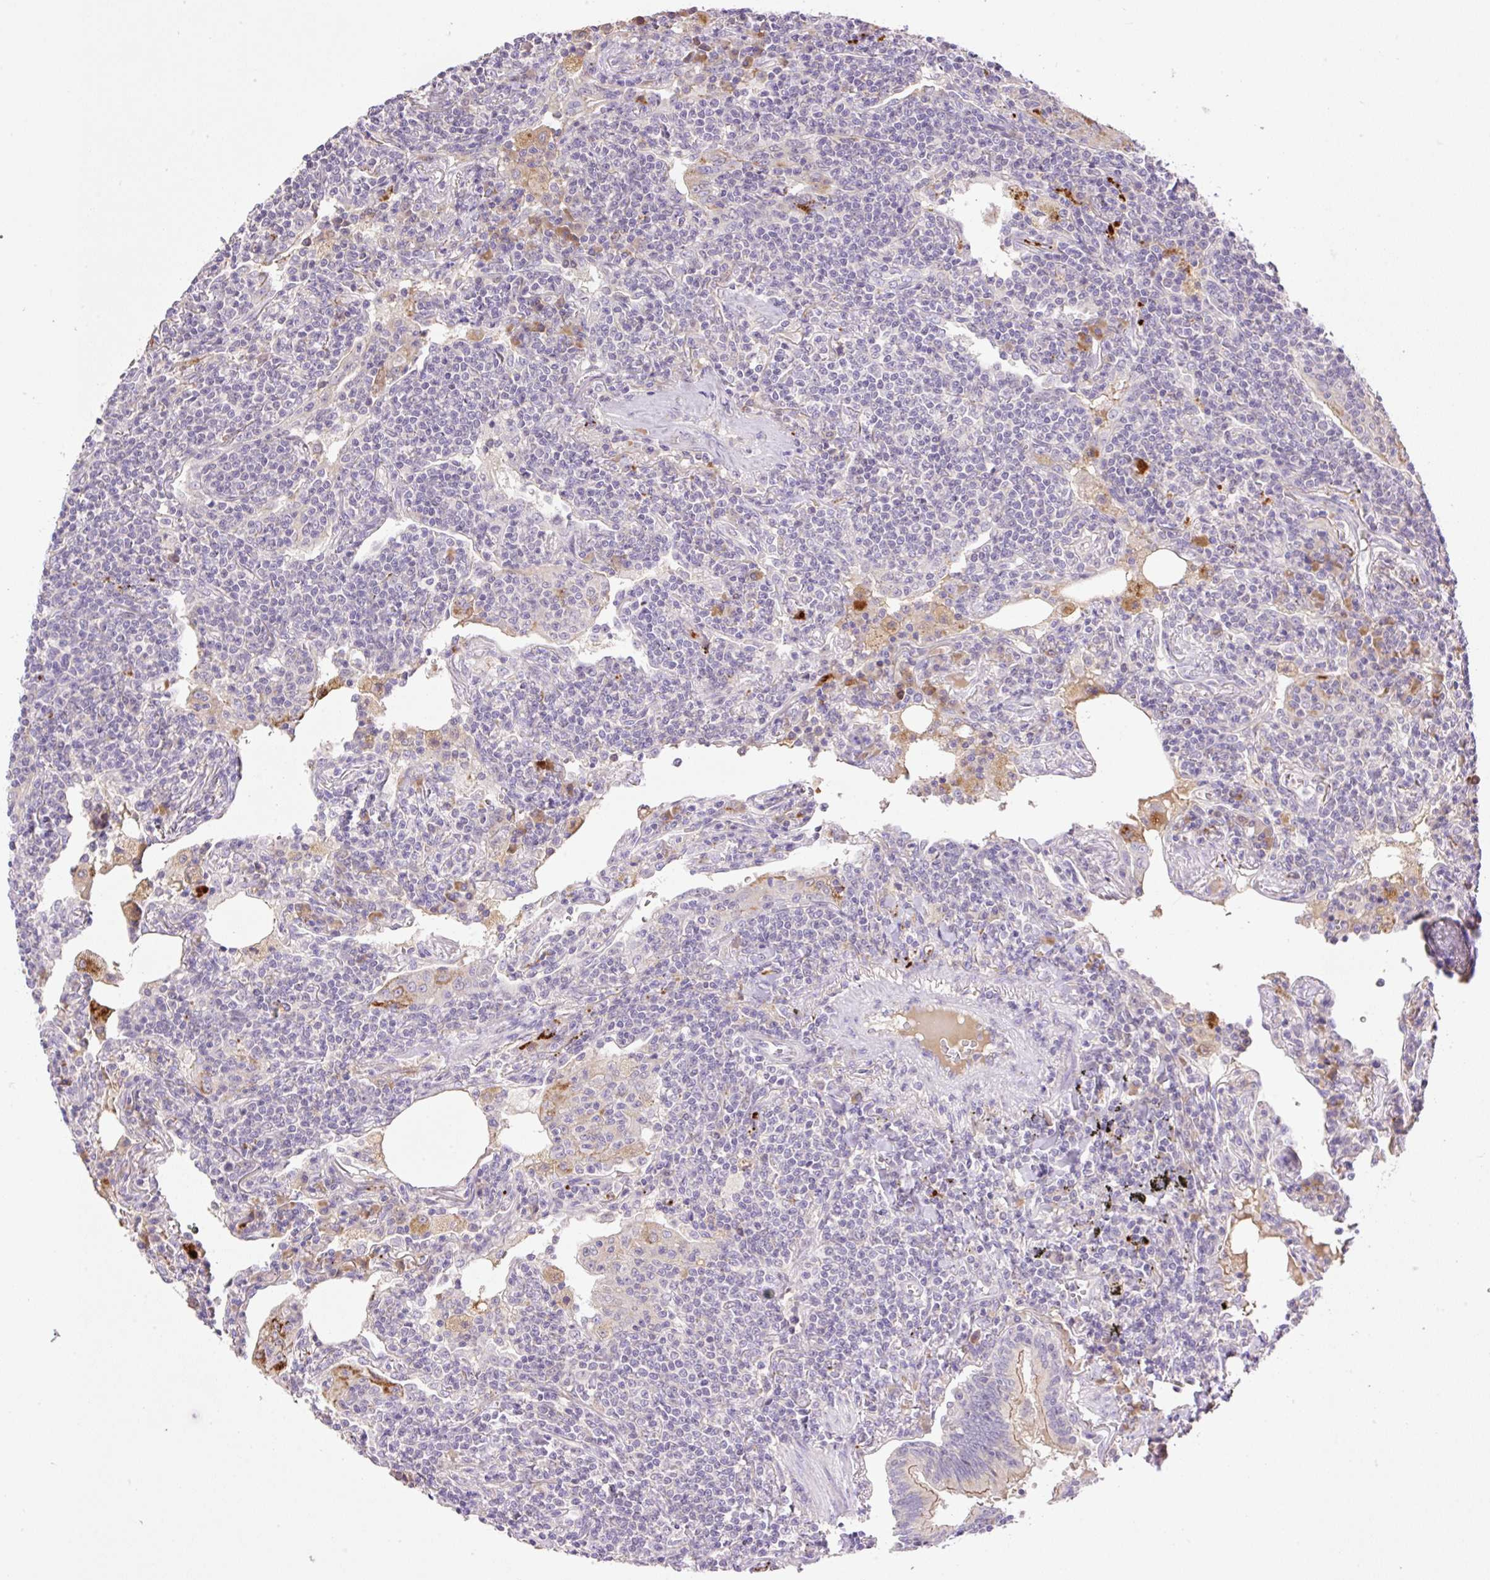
{"staining": {"intensity": "negative", "quantity": "none", "location": "none"}, "tissue": "lymphoma", "cell_type": "Tumor cells", "image_type": "cancer", "snomed": [{"axis": "morphology", "description": "Malignant lymphoma, non-Hodgkin's type, Low grade"}, {"axis": "topography", "description": "Lung"}], "caption": "Tumor cells show no significant protein positivity in low-grade malignant lymphoma, non-Hodgkin's type.", "gene": "HABP4", "patient": {"sex": "female", "age": 71}}